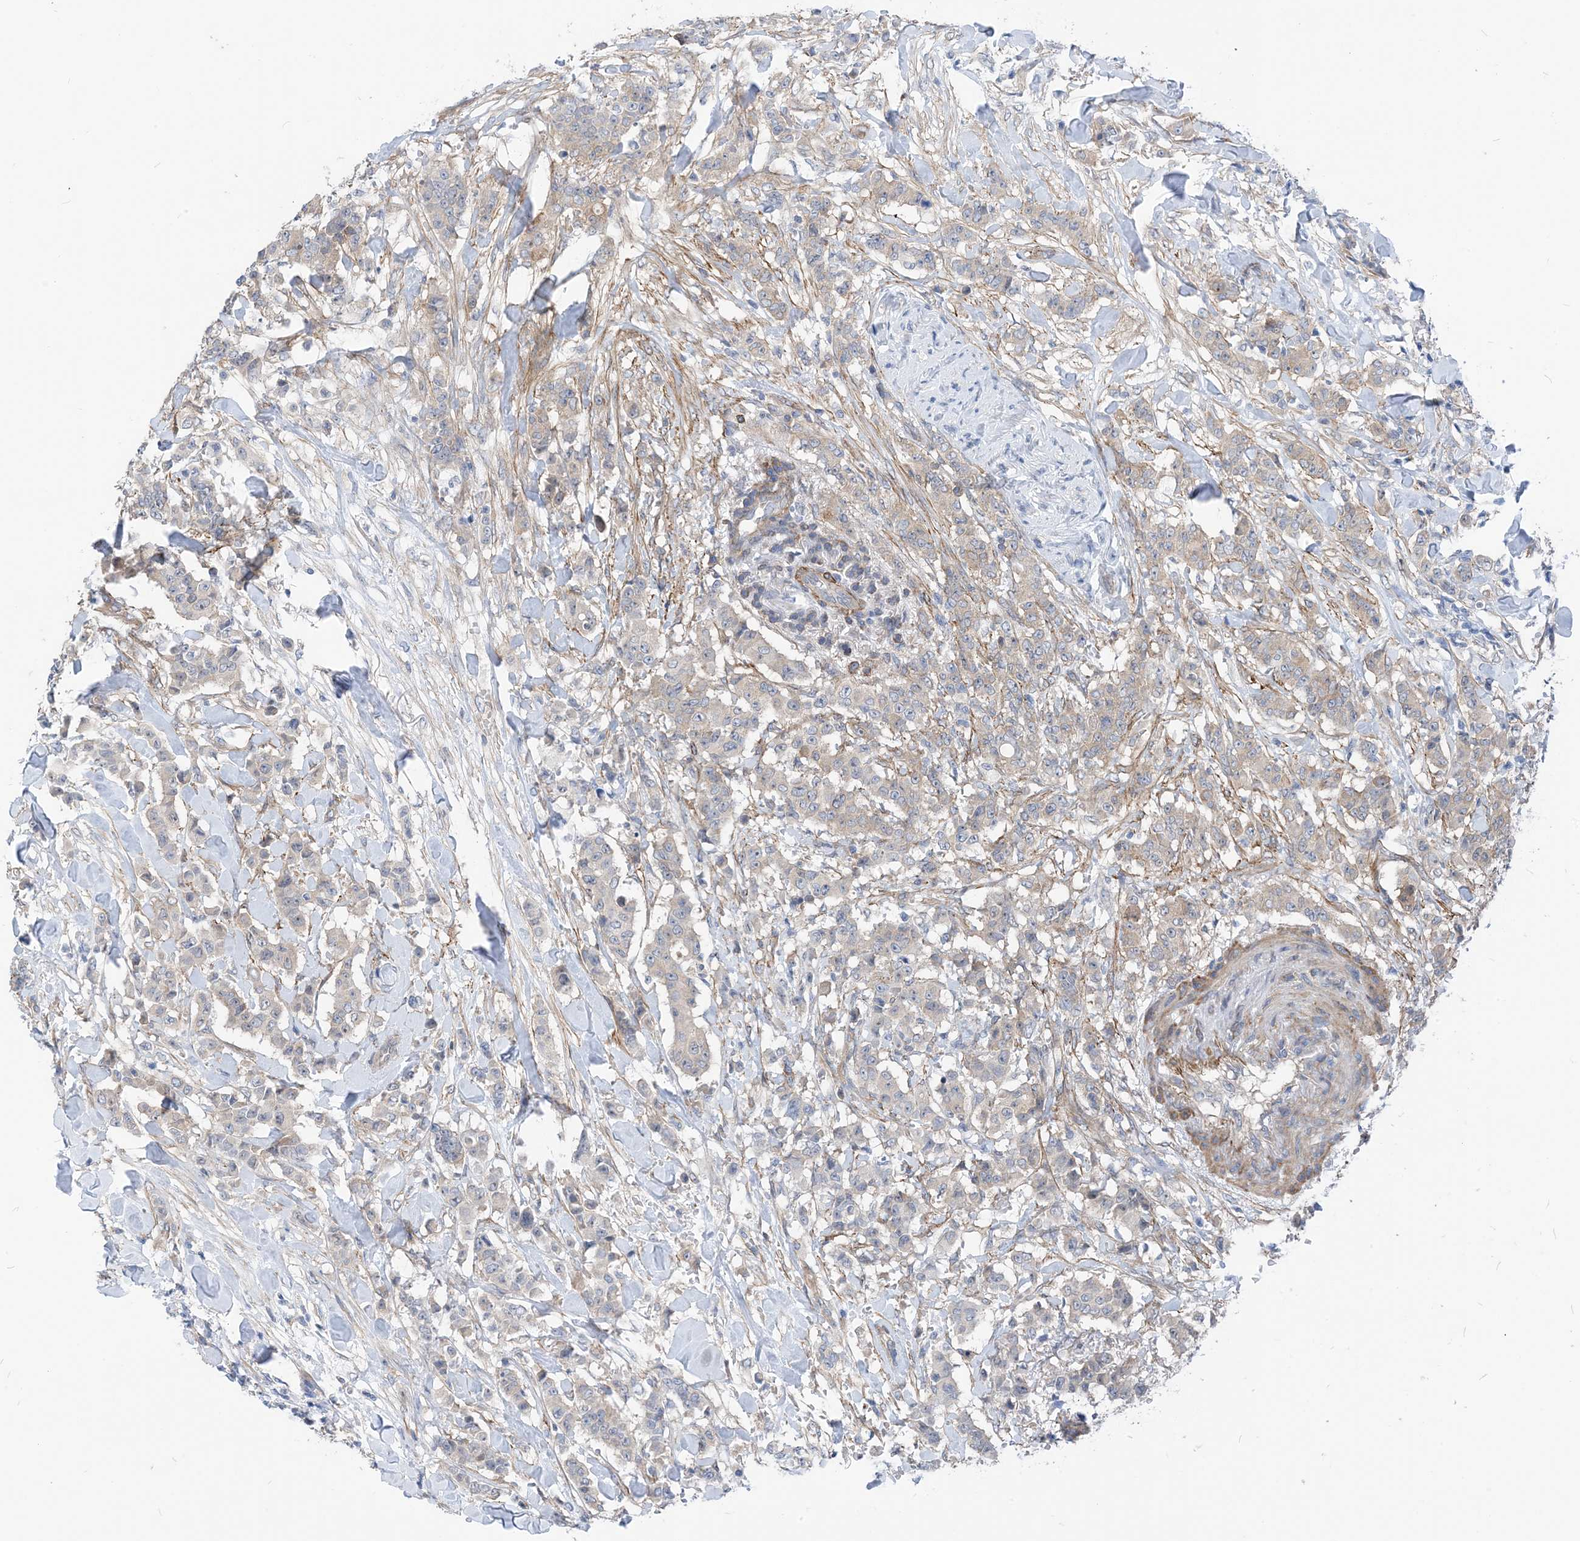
{"staining": {"intensity": "weak", "quantity": "25%-75%", "location": "cytoplasmic/membranous"}, "tissue": "breast cancer", "cell_type": "Tumor cells", "image_type": "cancer", "snomed": [{"axis": "morphology", "description": "Duct carcinoma"}, {"axis": "topography", "description": "Breast"}], "caption": "Immunohistochemistry image of neoplastic tissue: breast intraductal carcinoma stained using immunohistochemistry (IHC) exhibits low levels of weak protein expression localized specifically in the cytoplasmic/membranous of tumor cells, appearing as a cytoplasmic/membranous brown color.", "gene": "PLEKHA3", "patient": {"sex": "female", "age": 40}}